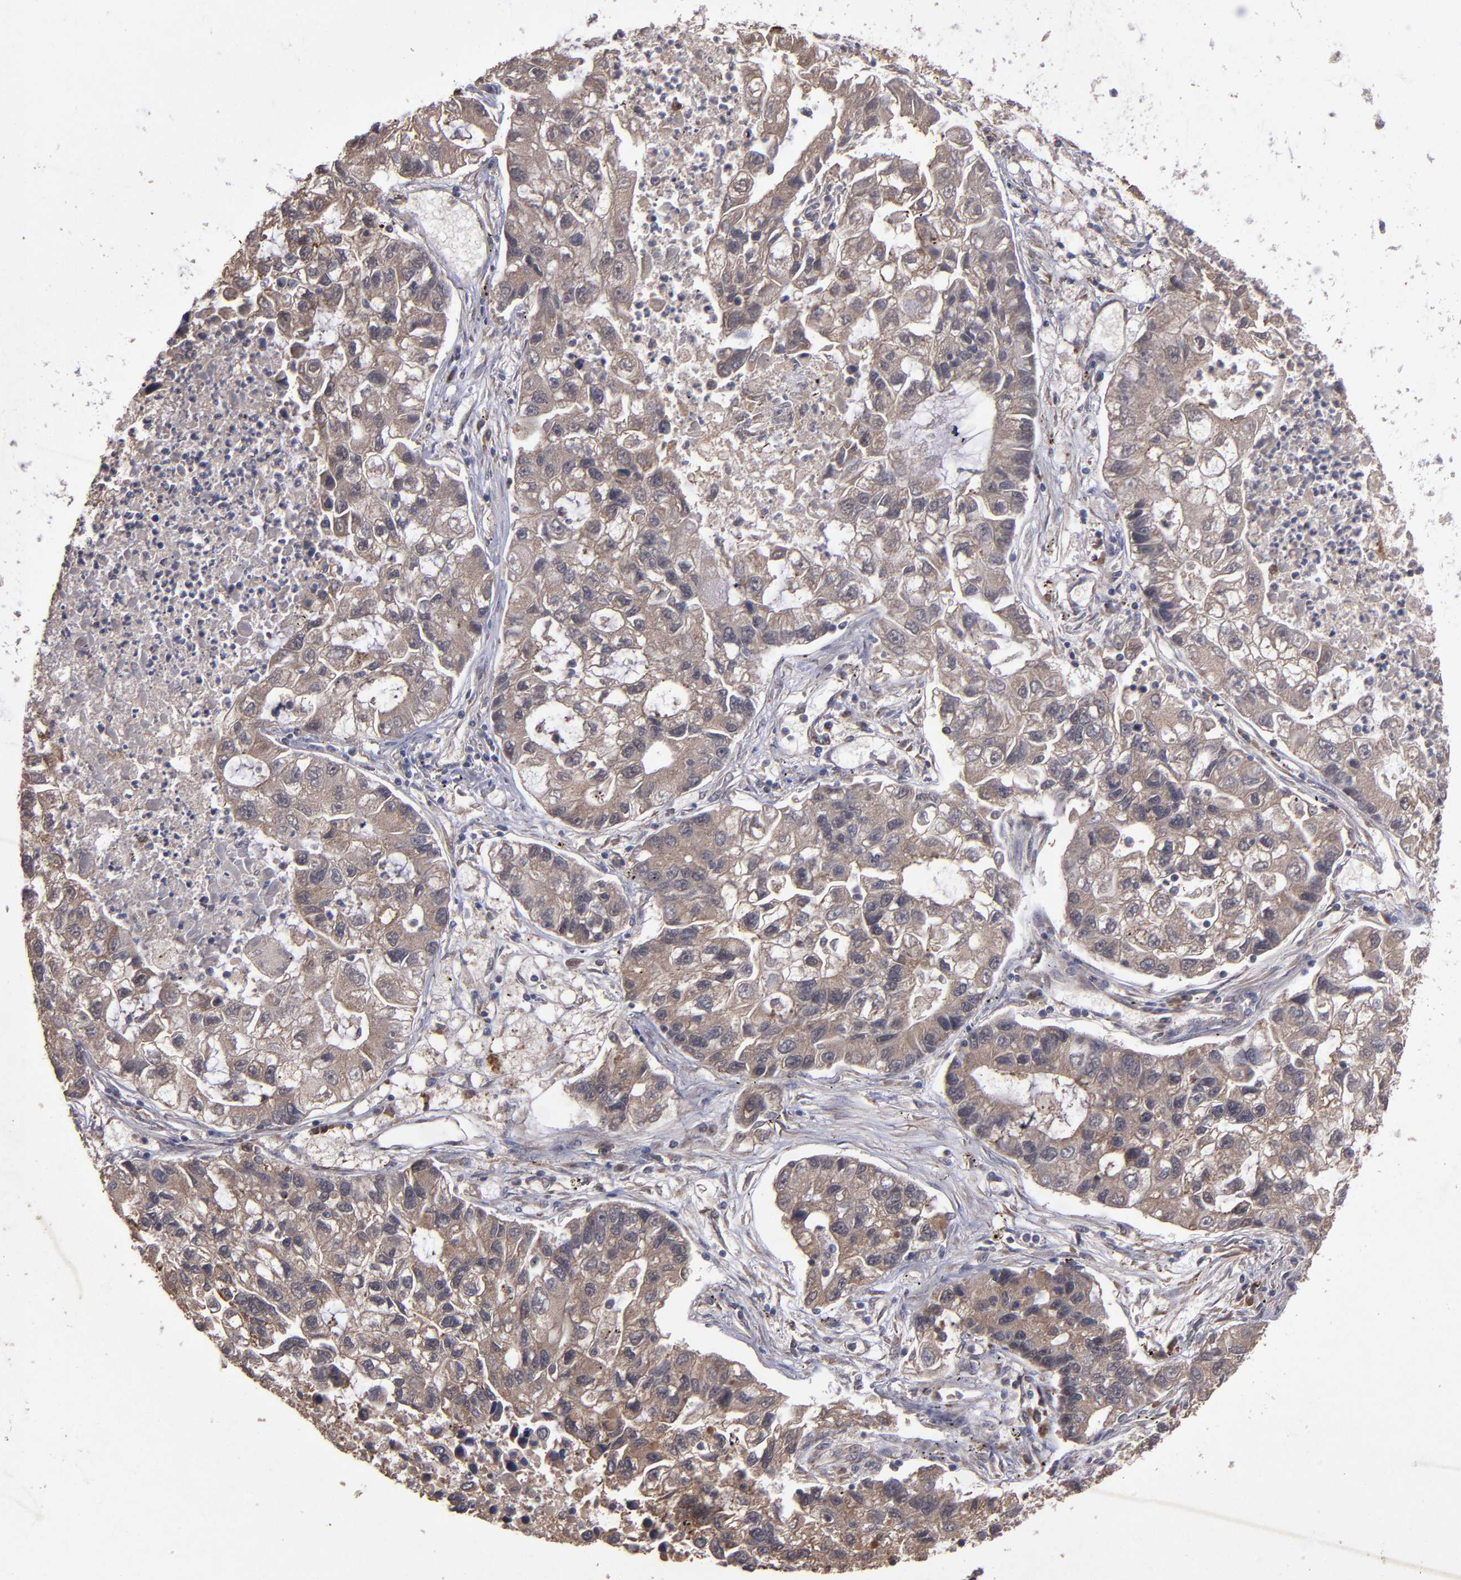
{"staining": {"intensity": "weak", "quantity": ">75%", "location": "cytoplasmic/membranous"}, "tissue": "lung cancer", "cell_type": "Tumor cells", "image_type": "cancer", "snomed": [{"axis": "morphology", "description": "Adenocarcinoma, NOS"}, {"axis": "topography", "description": "Lung"}], "caption": "Immunohistochemical staining of human adenocarcinoma (lung) reveals low levels of weak cytoplasmic/membranous expression in about >75% of tumor cells.", "gene": "TIMM9", "patient": {"sex": "female", "age": 51}}